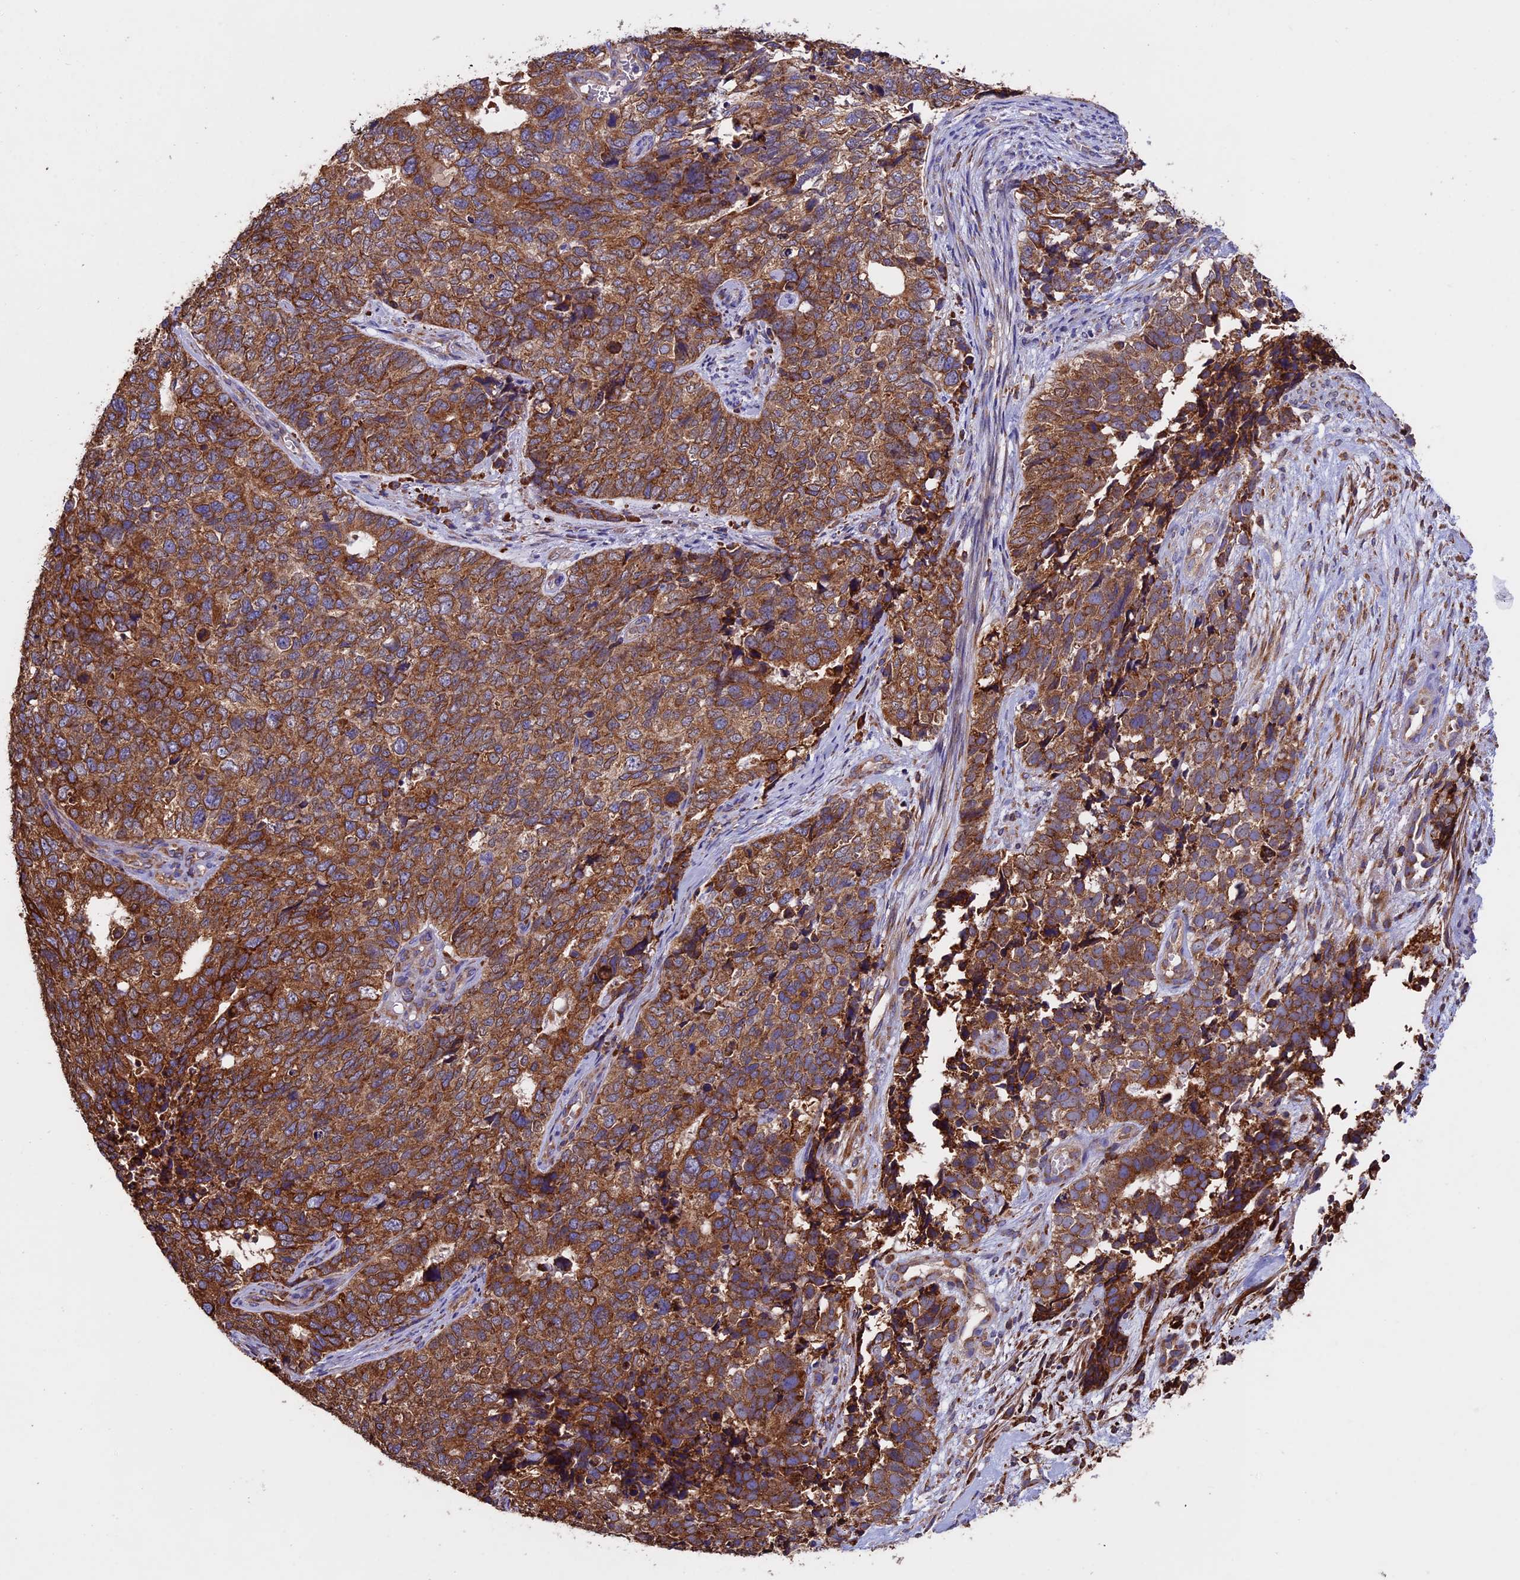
{"staining": {"intensity": "strong", "quantity": ">75%", "location": "cytoplasmic/membranous"}, "tissue": "cervical cancer", "cell_type": "Tumor cells", "image_type": "cancer", "snomed": [{"axis": "morphology", "description": "Squamous cell carcinoma, NOS"}, {"axis": "topography", "description": "Cervix"}], "caption": "Protein analysis of cervical squamous cell carcinoma tissue shows strong cytoplasmic/membranous expression in approximately >75% of tumor cells.", "gene": "BTBD3", "patient": {"sex": "female", "age": 63}}